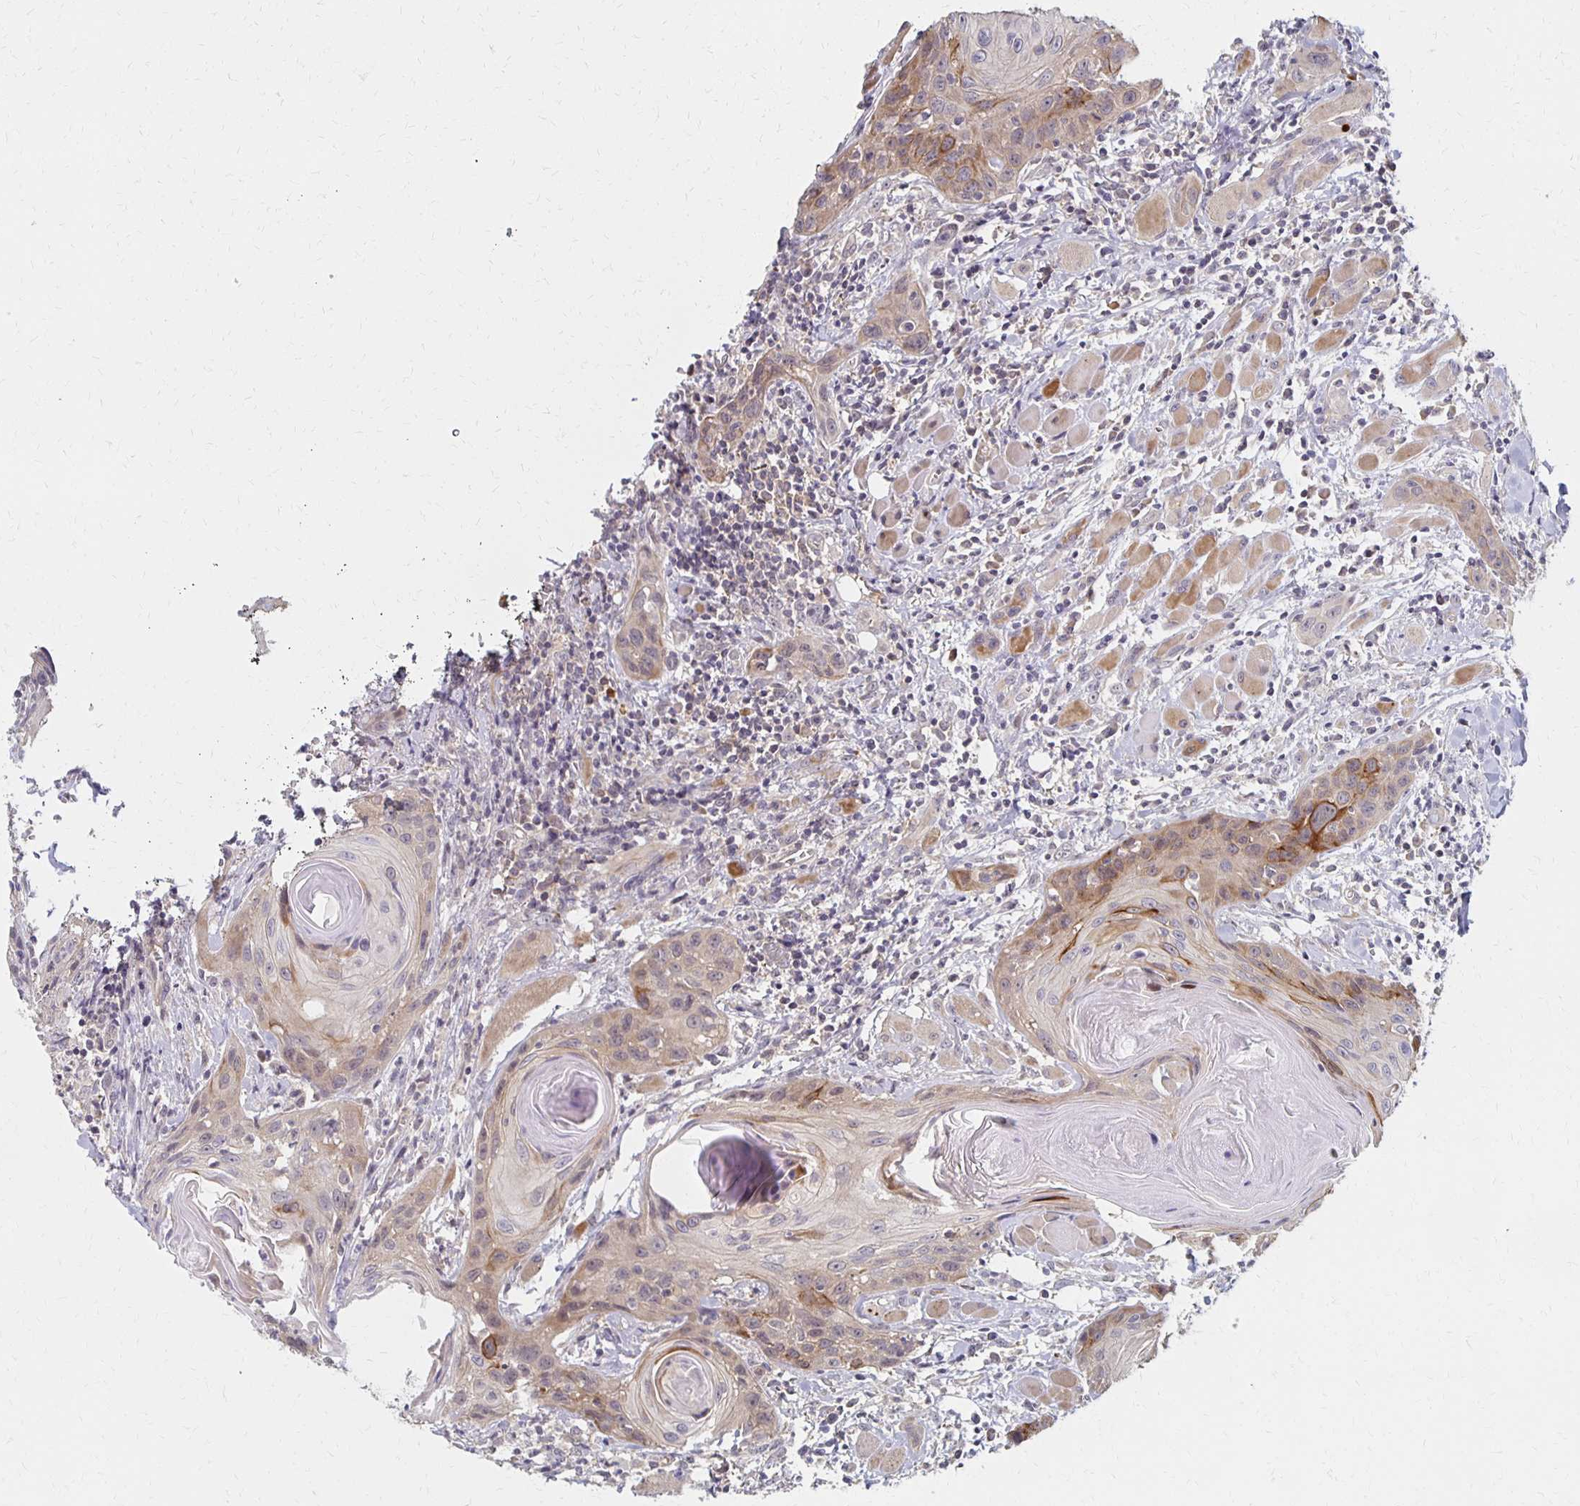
{"staining": {"intensity": "weak", "quantity": "<25%", "location": "cytoplasmic/membranous"}, "tissue": "head and neck cancer", "cell_type": "Tumor cells", "image_type": "cancer", "snomed": [{"axis": "morphology", "description": "Squamous cell carcinoma, NOS"}, {"axis": "topography", "description": "Oral tissue"}, {"axis": "topography", "description": "Head-Neck"}], "caption": "The image exhibits no significant expression in tumor cells of head and neck cancer (squamous cell carcinoma).", "gene": "PRKCB", "patient": {"sex": "male", "age": 58}}